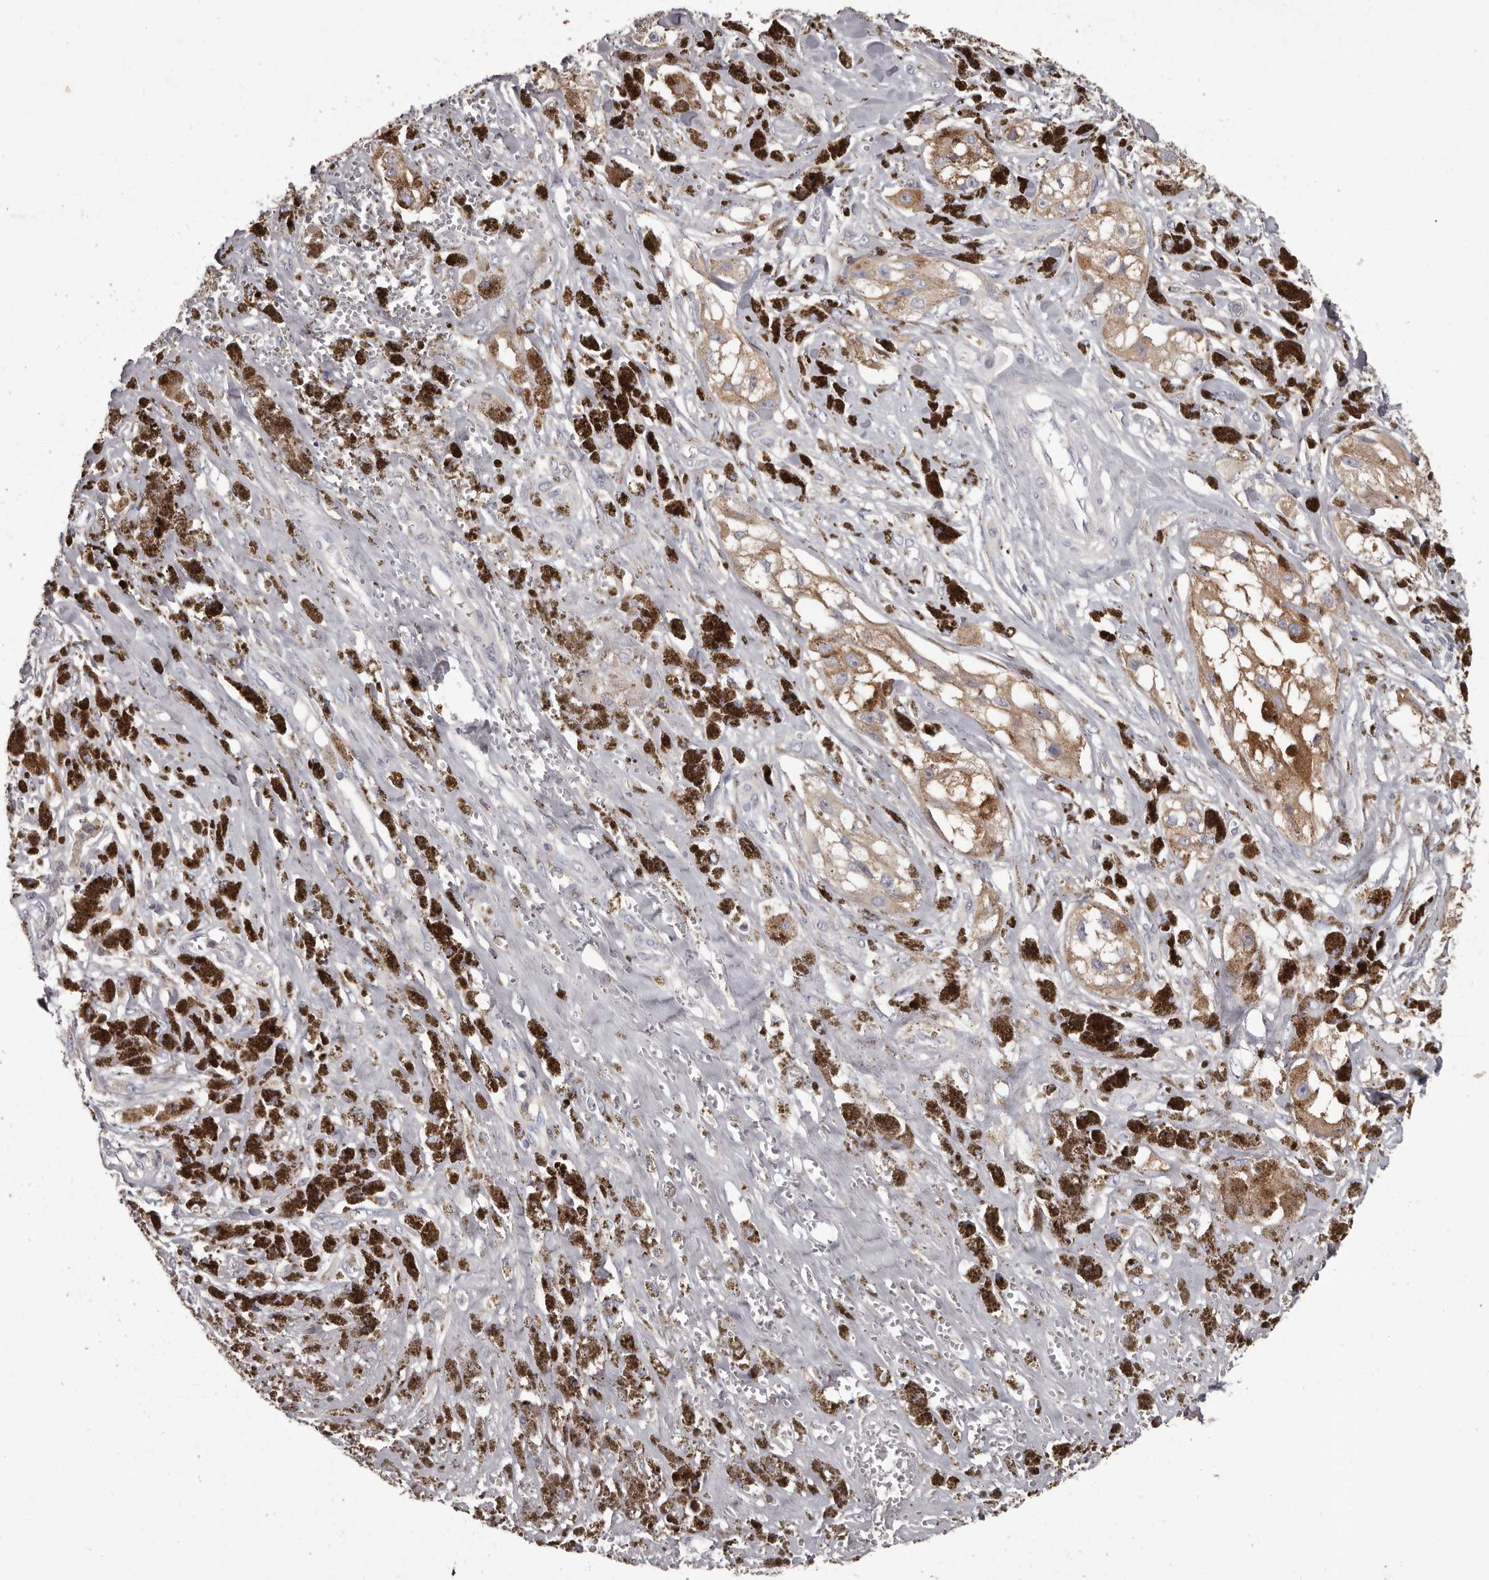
{"staining": {"intensity": "weak", "quantity": ">75%", "location": "cytoplasmic/membranous"}, "tissue": "melanoma", "cell_type": "Tumor cells", "image_type": "cancer", "snomed": [{"axis": "morphology", "description": "Malignant melanoma, NOS"}, {"axis": "topography", "description": "Skin"}], "caption": "Immunohistochemistry (DAB) staining of human malignant melanoma demonstrates weak cytoplasmic/membranous protein expression in approximately >75% of tumor cells.", "gene": "APEH", "patient": {"sex": "male", "age": 88}}